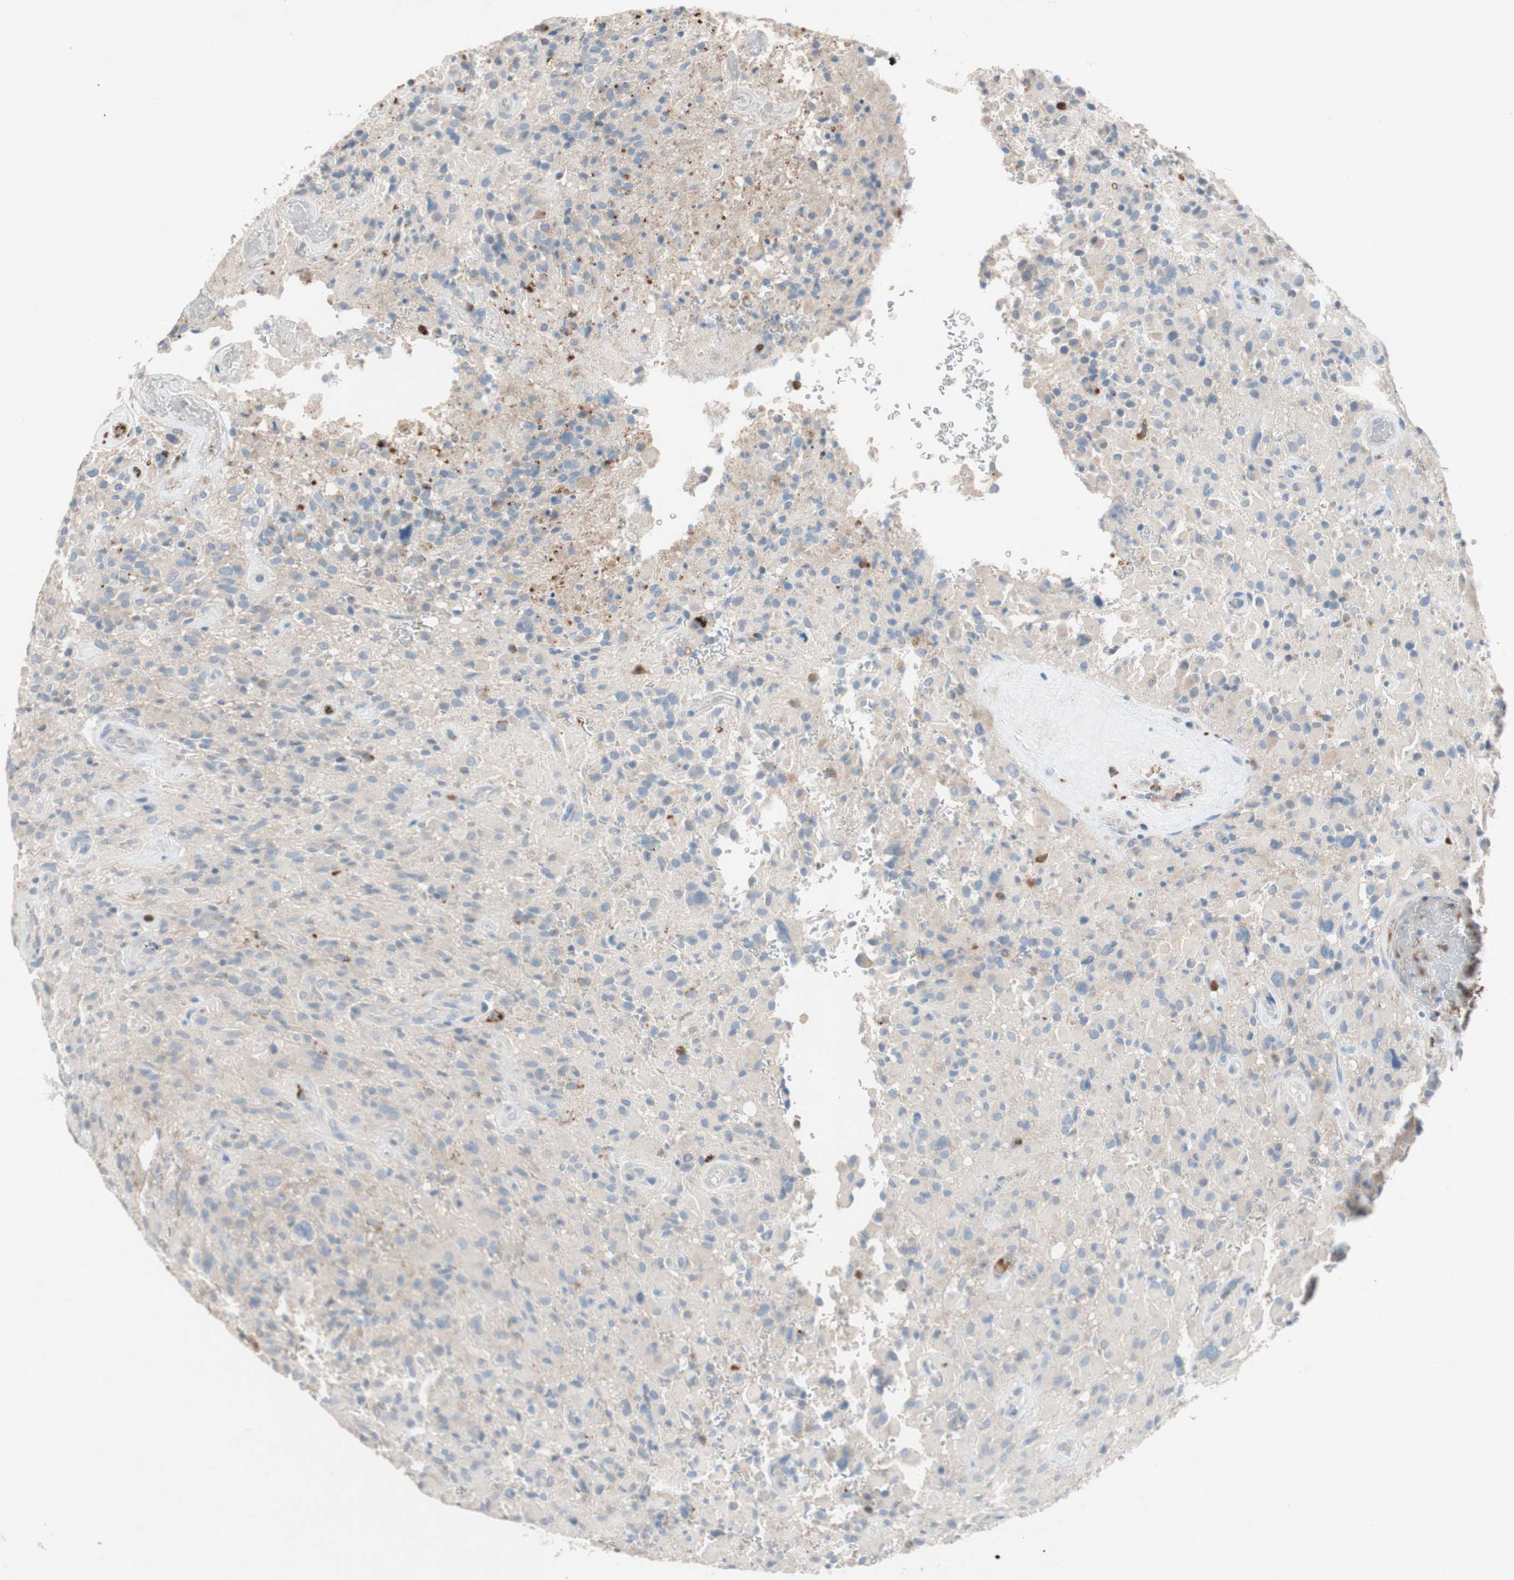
{"staining": {"intensity": "weak", "quantity": "25%-75%", "location": "cytoplasmic/membranous"}, "tissue": "glioma", "cell_type": "Tumor cells", "image_type": "cancer", "snomed": [{"axis": "morphology", "description": "Glioma, malignant, High grade"}, {"axis": "topography", "description": "Brain"}], "caption": "Glioma stained with a protein marker shows weak staining in tumor cells.", "gene": "CLEC4D", "patient": {"sex": "male", "age": 71}}